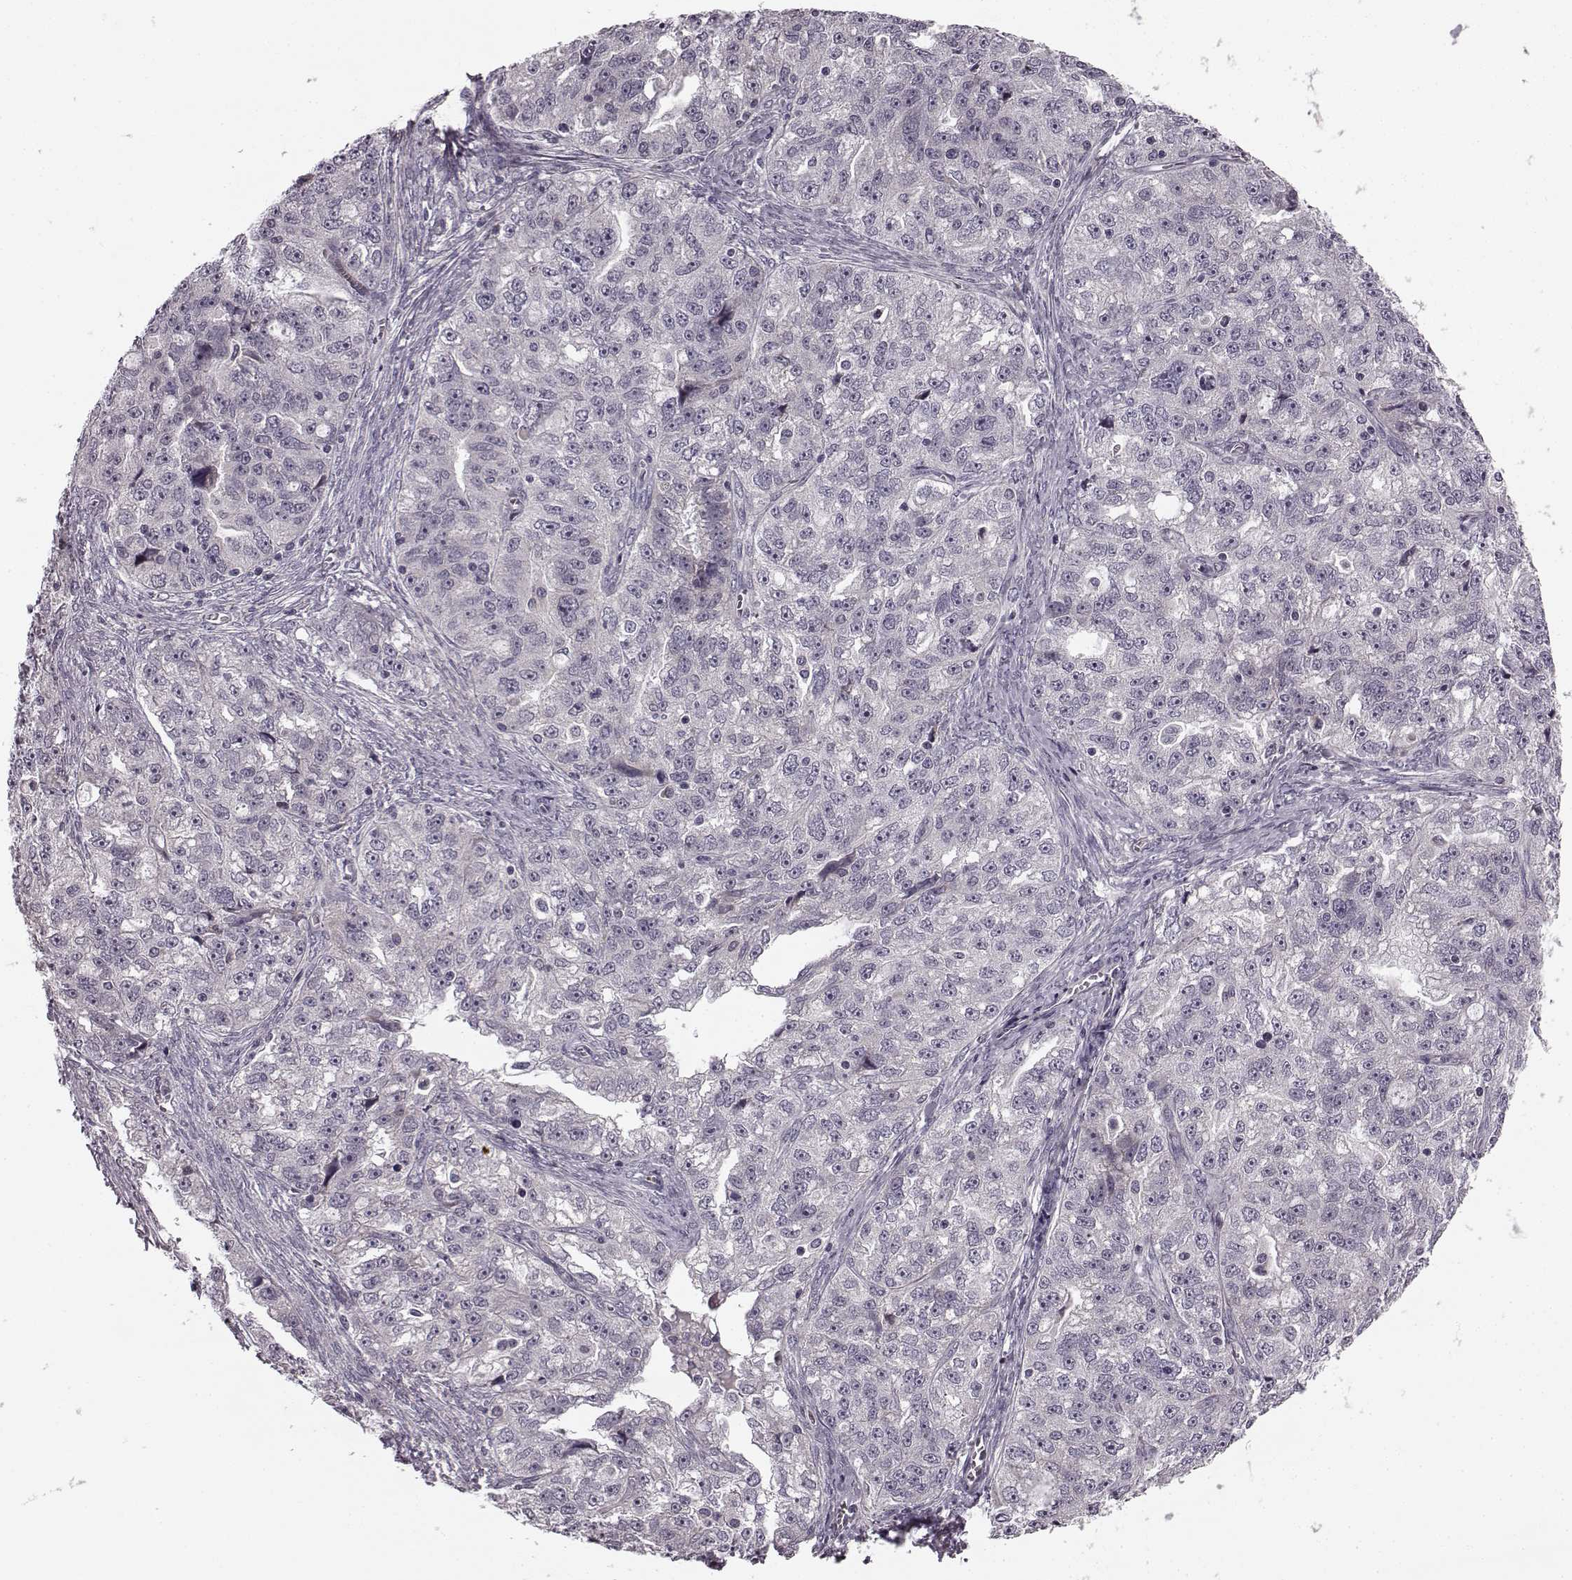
{"staining": {"intensity": "negative", "quantity": "none", "location": "none"}, "tissue": "ovarian cancer", "cell_type": "Tumor cells", "image_type": "cancer", "snomed": [{"axis": "morphology", "description": "Cystadenocarcinoma, serous, NOS"}, {"axis": "topography", "description": "Ovary"}], "caption": "Immunohistochemical staining of ovarian cancer (serous cystadenocarcinoma) demonstrates no significant expression in tumor cells. (DAB (3,3'-diaminobenzidine) immunohistochemistry with hematoxylin counter stain).", "gene": "FAM234B", "patient": {"sex": "female", "age": 51}}